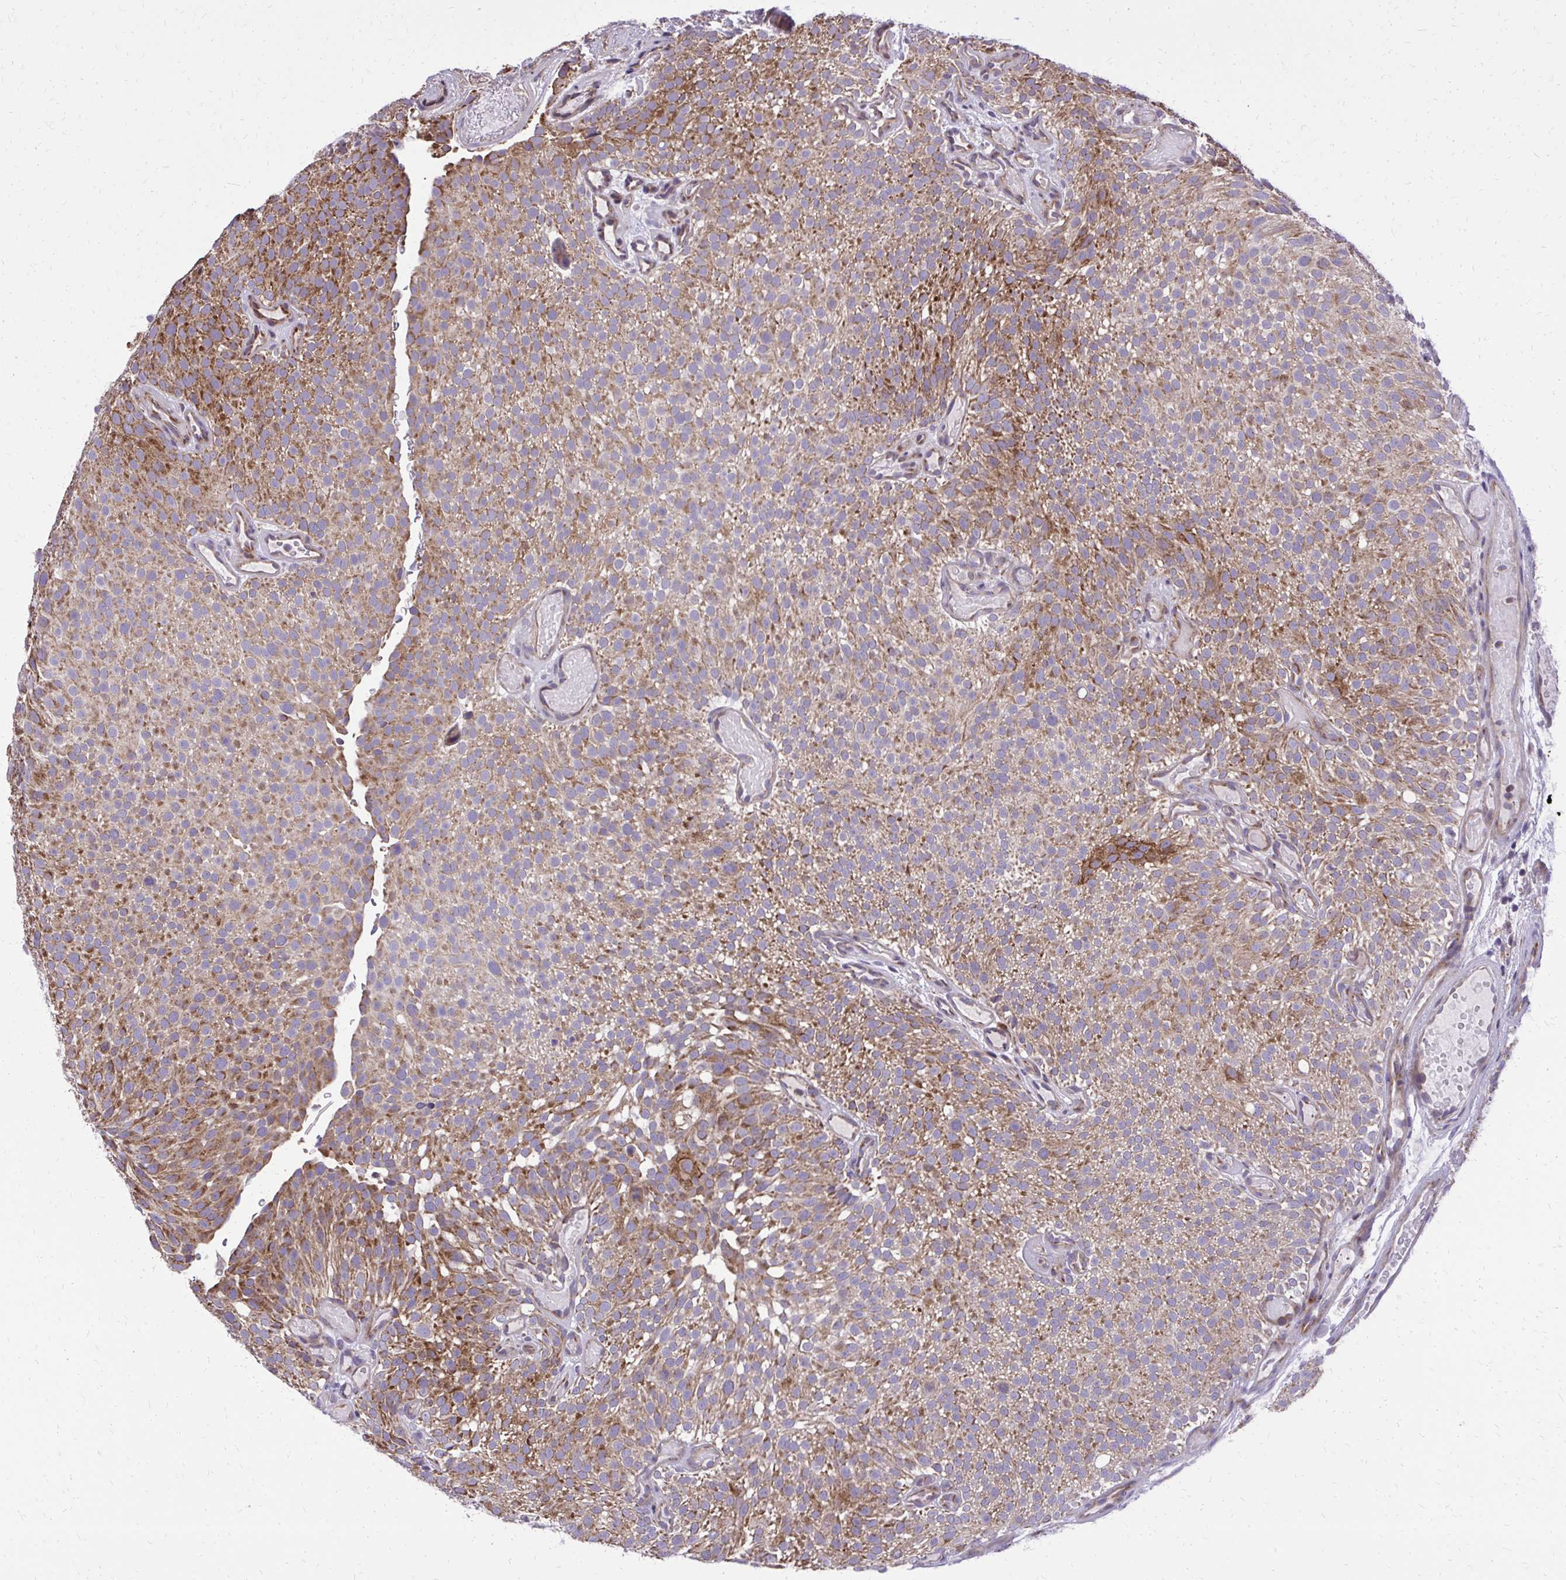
{"staining": {"intensity": "moderate", "quantity": ">75%", "location": "cytoplasmic/membranous"}, "tissue": "urothelial cancer", "cell_type": "Tumor cells", "image_type": "cancer", "snomed": [{"axis": "morphology", "description": "Urothelial carcinoma, Low grade"}, {"axis": "topography", "description": "Urinary bladder"}], "caption": "Human urothelial carcinoma (low-grade) stained with a protein marker displays moderate staining in tumor cells.", "gene": "ABCC3", "patient": {"sex": "male", "age": 78}}